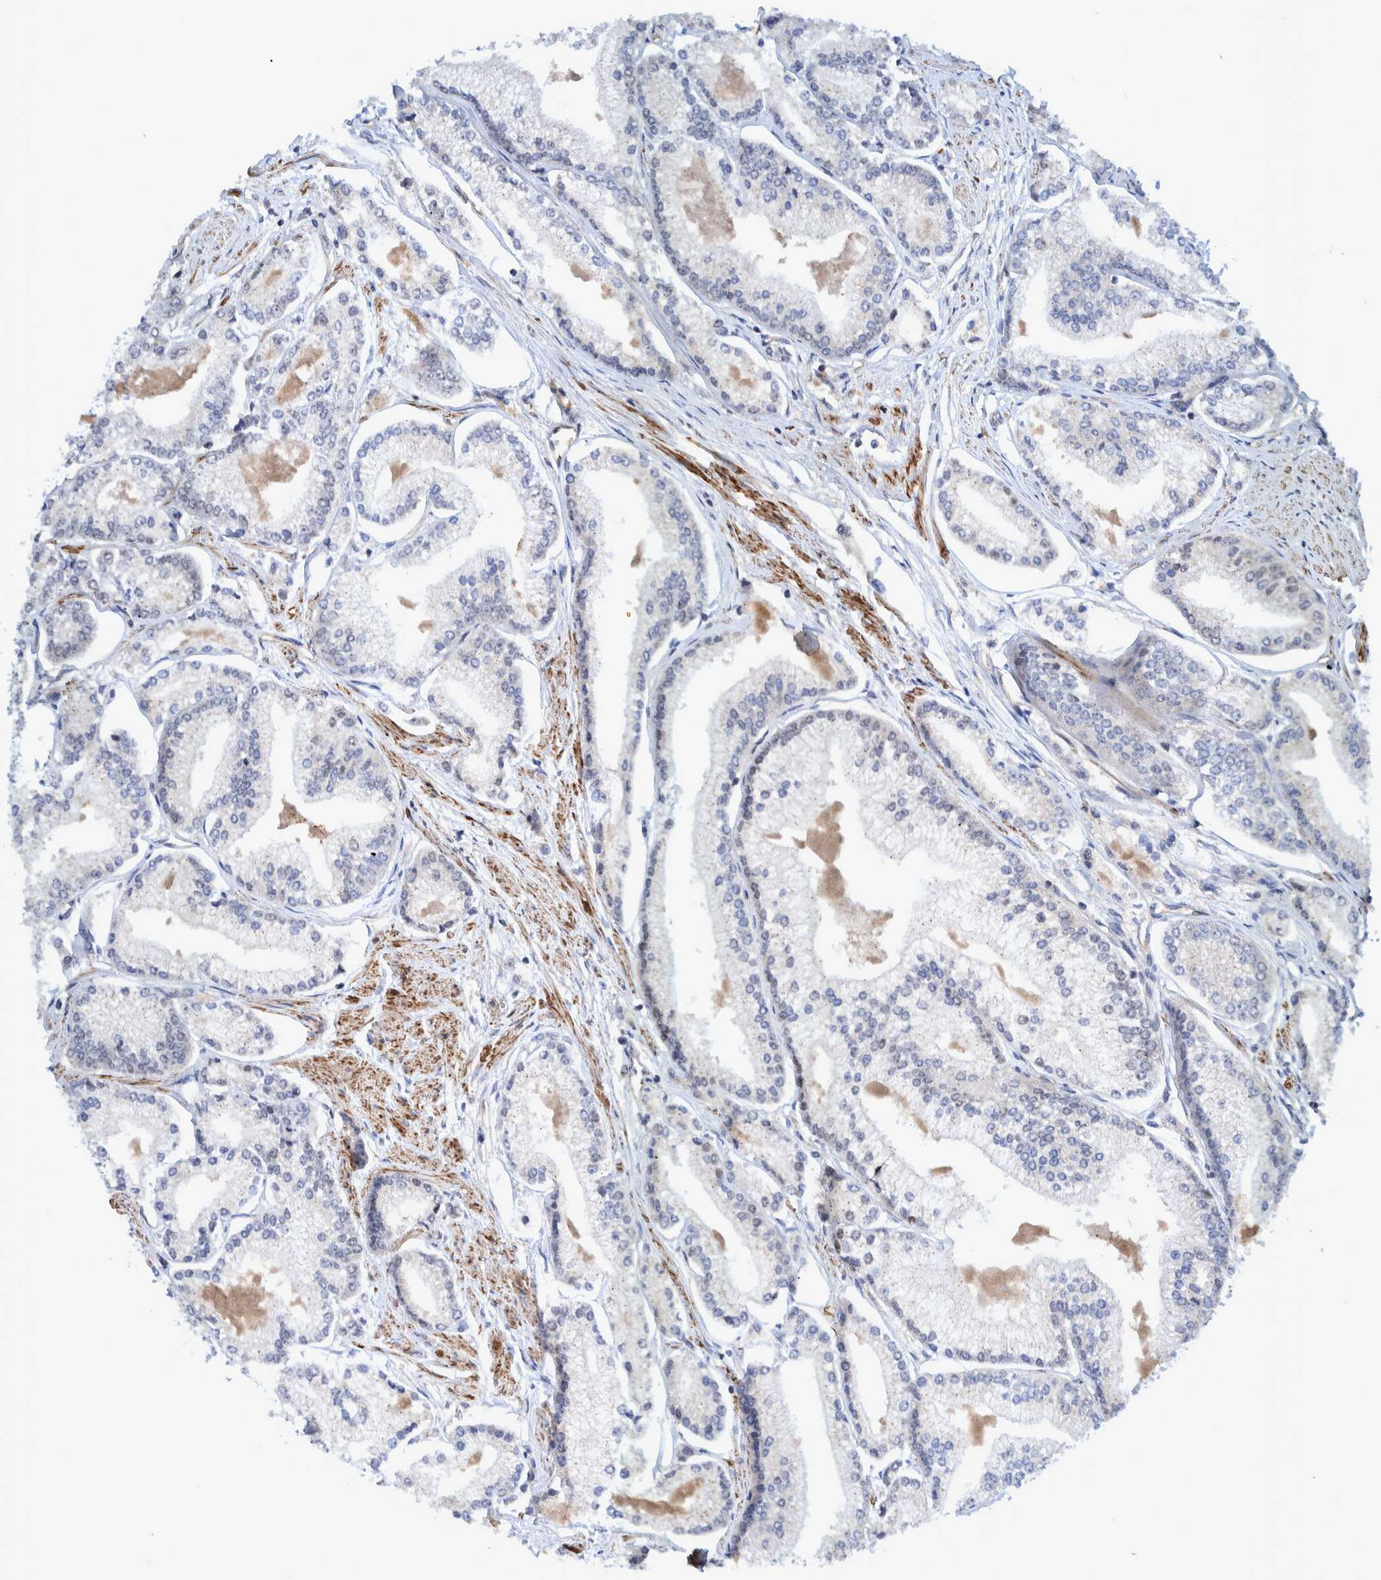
{"staining": {"intensity": "negative", "quantity": "none", "location": "none"}, "tissue": "prostate cancer", "cell_type": "Tumor cells", "image_type": "cancer", "snomed": [{"axis": "morphology", "description": "Adenocarcinoma, Low grade"}, {"axis": "topography", "description": "Prostate"}], "caption": "An IHC histopathology image of prostate cancer is shown. There is no staining in tumor cells of prostate cancer. (DAB (3,3'-diaminobenzidine) IHC, high magnification).", "gene": "GRPEL2", "patient": {"sex": "male", "age": 52}}